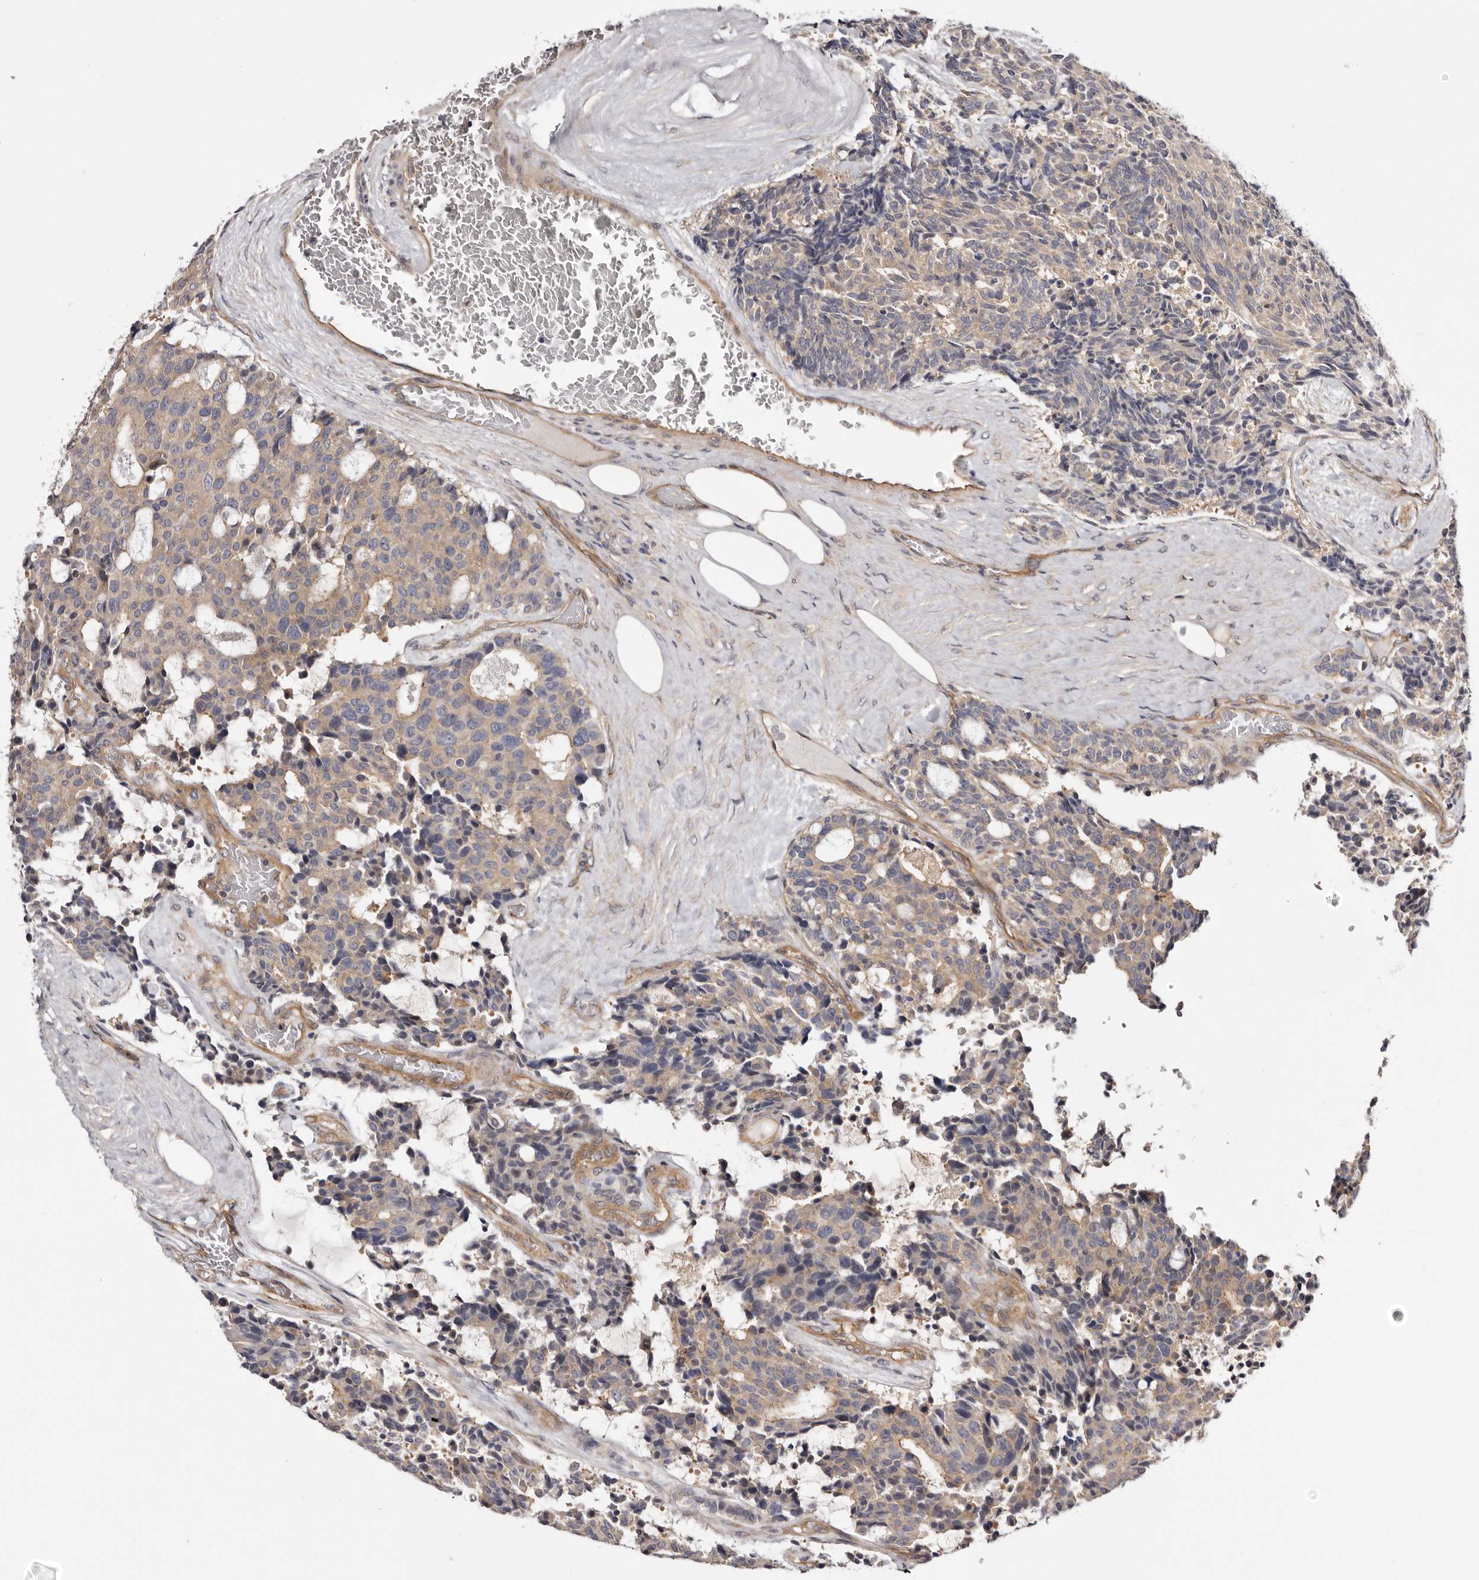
{"staining": {"intensity": "weak", "quantity": "25%-75%", "location": "cytoplasmic/membranous"}, "tissue": "carcinoid", "cell_type": "Tumor cells", "image_type": "cancer", "snomed": [{"axis": "morphology", "description": "Carcinoid, malignant, NOS"}, {"axis": "topography", "description": "Pancreas"}], "caption": "Human carcinoid (malignant) stained with a protein marker displays weak staining in tumor cells.", "gene": "PANK4", "patient": {"sex": "female", "age": 54}}